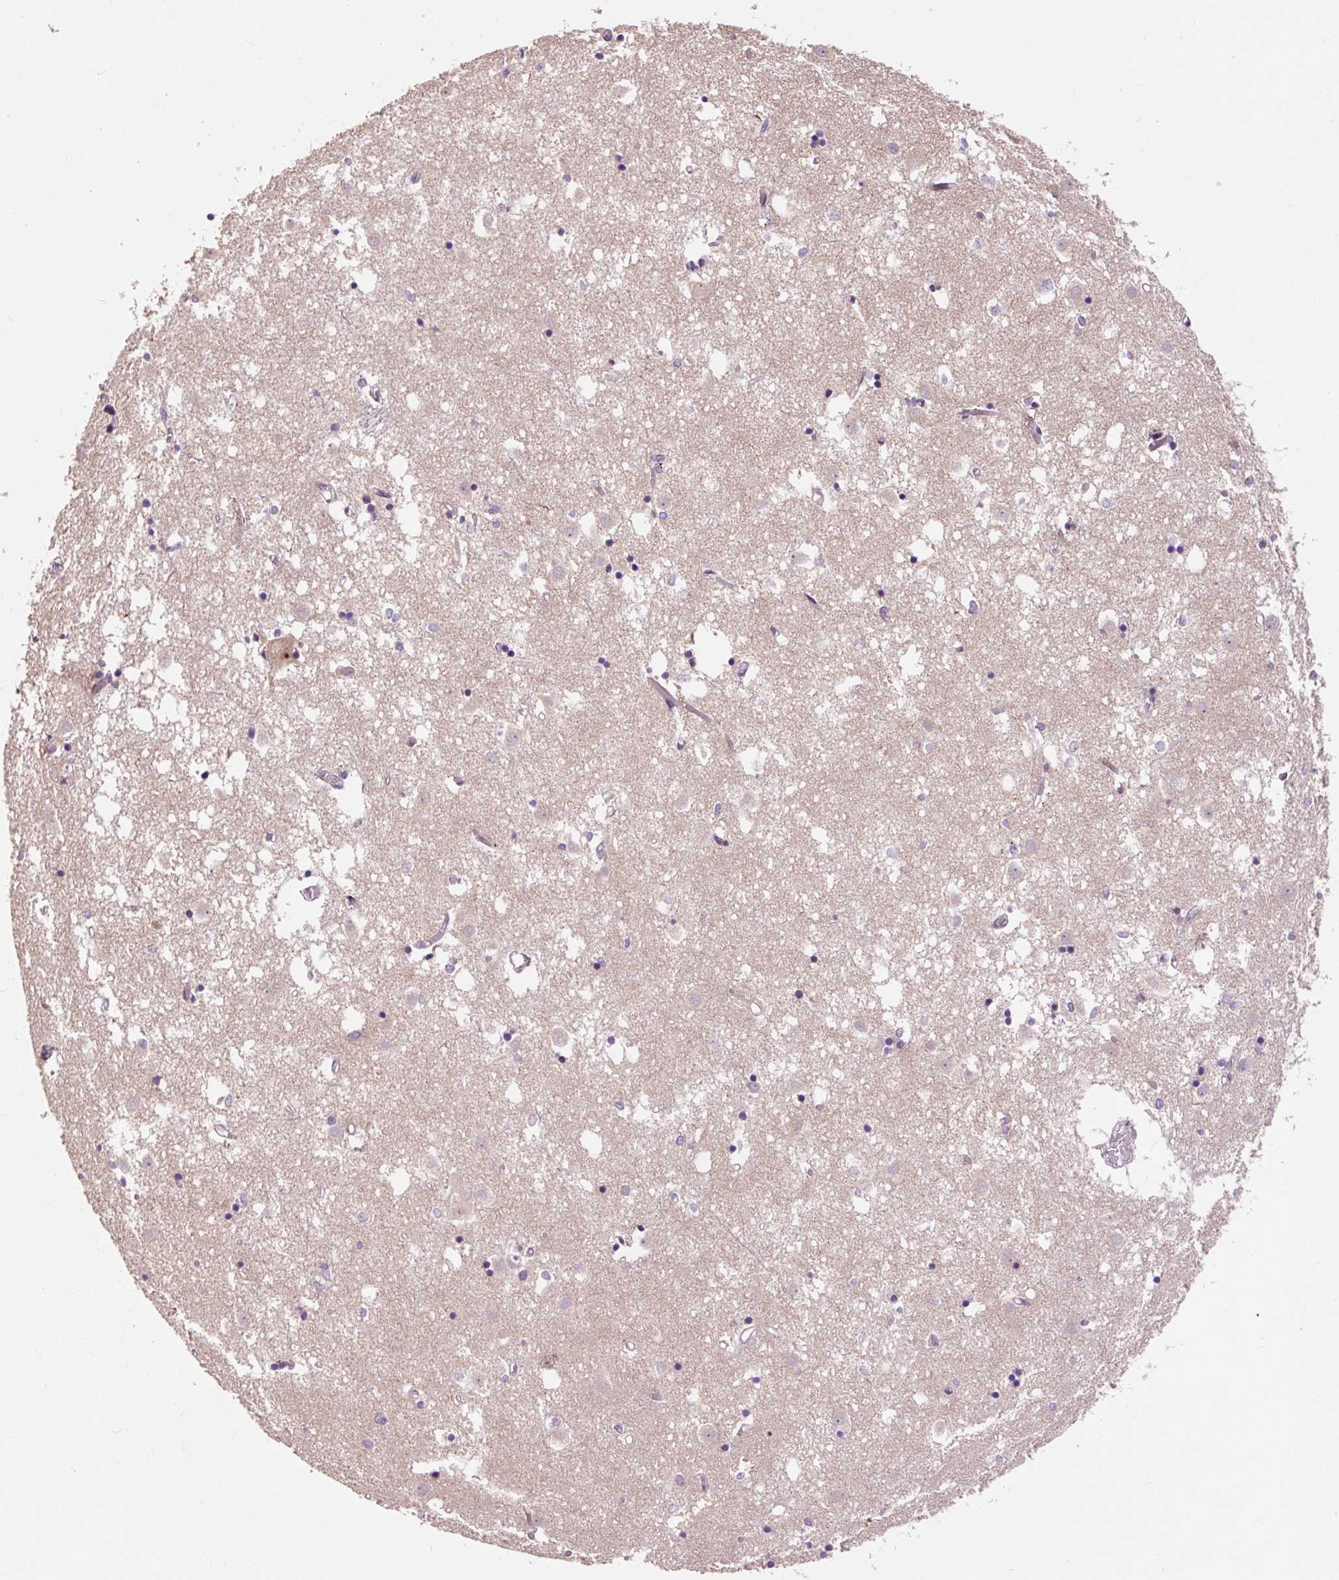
{"staining": {"intensity": "negative", "quantity": "none", "location": "none"}, "tissue": "caudate", "cell_type": "Glial cells", "image_type": "normal", "snomed": [{"axis": "morphology", "description": "Normal tissue, NOS"}, {"axis": "topography", "description": "Lateral ventricle wall"}], "caption": "The immunohistochemistry photomicrograph has no significant expression in glial cells of caudate. (DAB (3,3'-diaminobenzidine) IHC visualized using brightfield microscopy, high magnification).", "gene": "PRIMPOL", "patient": {"sex": "male", "age": 70}}